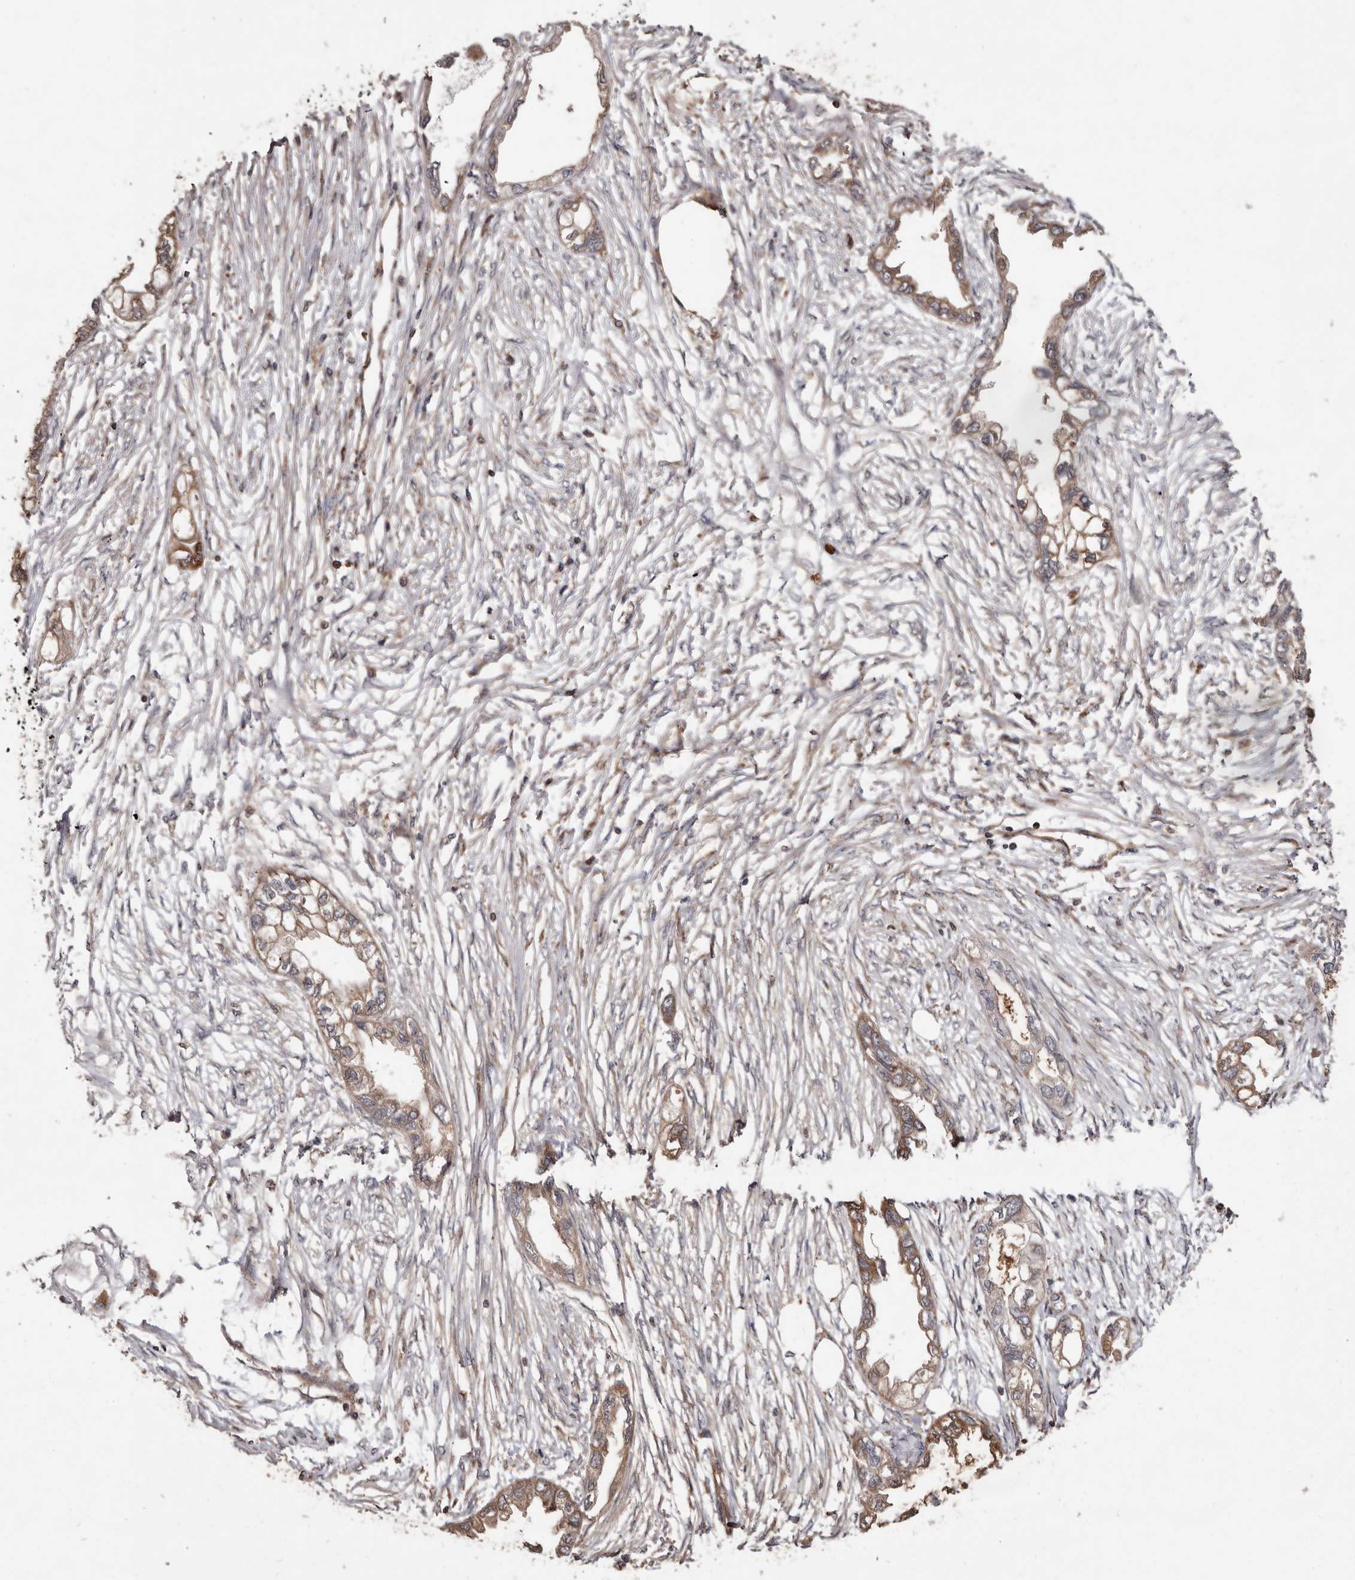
{"staining": {"intensity": "moderate", "quantity": "25%-75%", "location": "cytoplasmic/membranous"}, "tissue": "endometrial cancer", "cell_type": "Tumor cells", "image_type": "cancer", "snomed": [{"axis": "morphology", "description": "Adenocarcinoma, NOS"}, {"axis": "morphology", "description": "Adenocarcinoma, metastatic, NOS"}, {"axis": "topography", "description": "Adipose tissue"}, {"axis": "topography", "description": "Endometrium"}], "caption": "Moderate cytoplasmic/membranous positivity for a protein is seen in about 25%-75% of tumor cells of endometrial cancer (adenocarcinoma) using immunohistochemistry (IHC).", "gene": "FLAD1", "patient": {"sex": "female", "age": 67}}